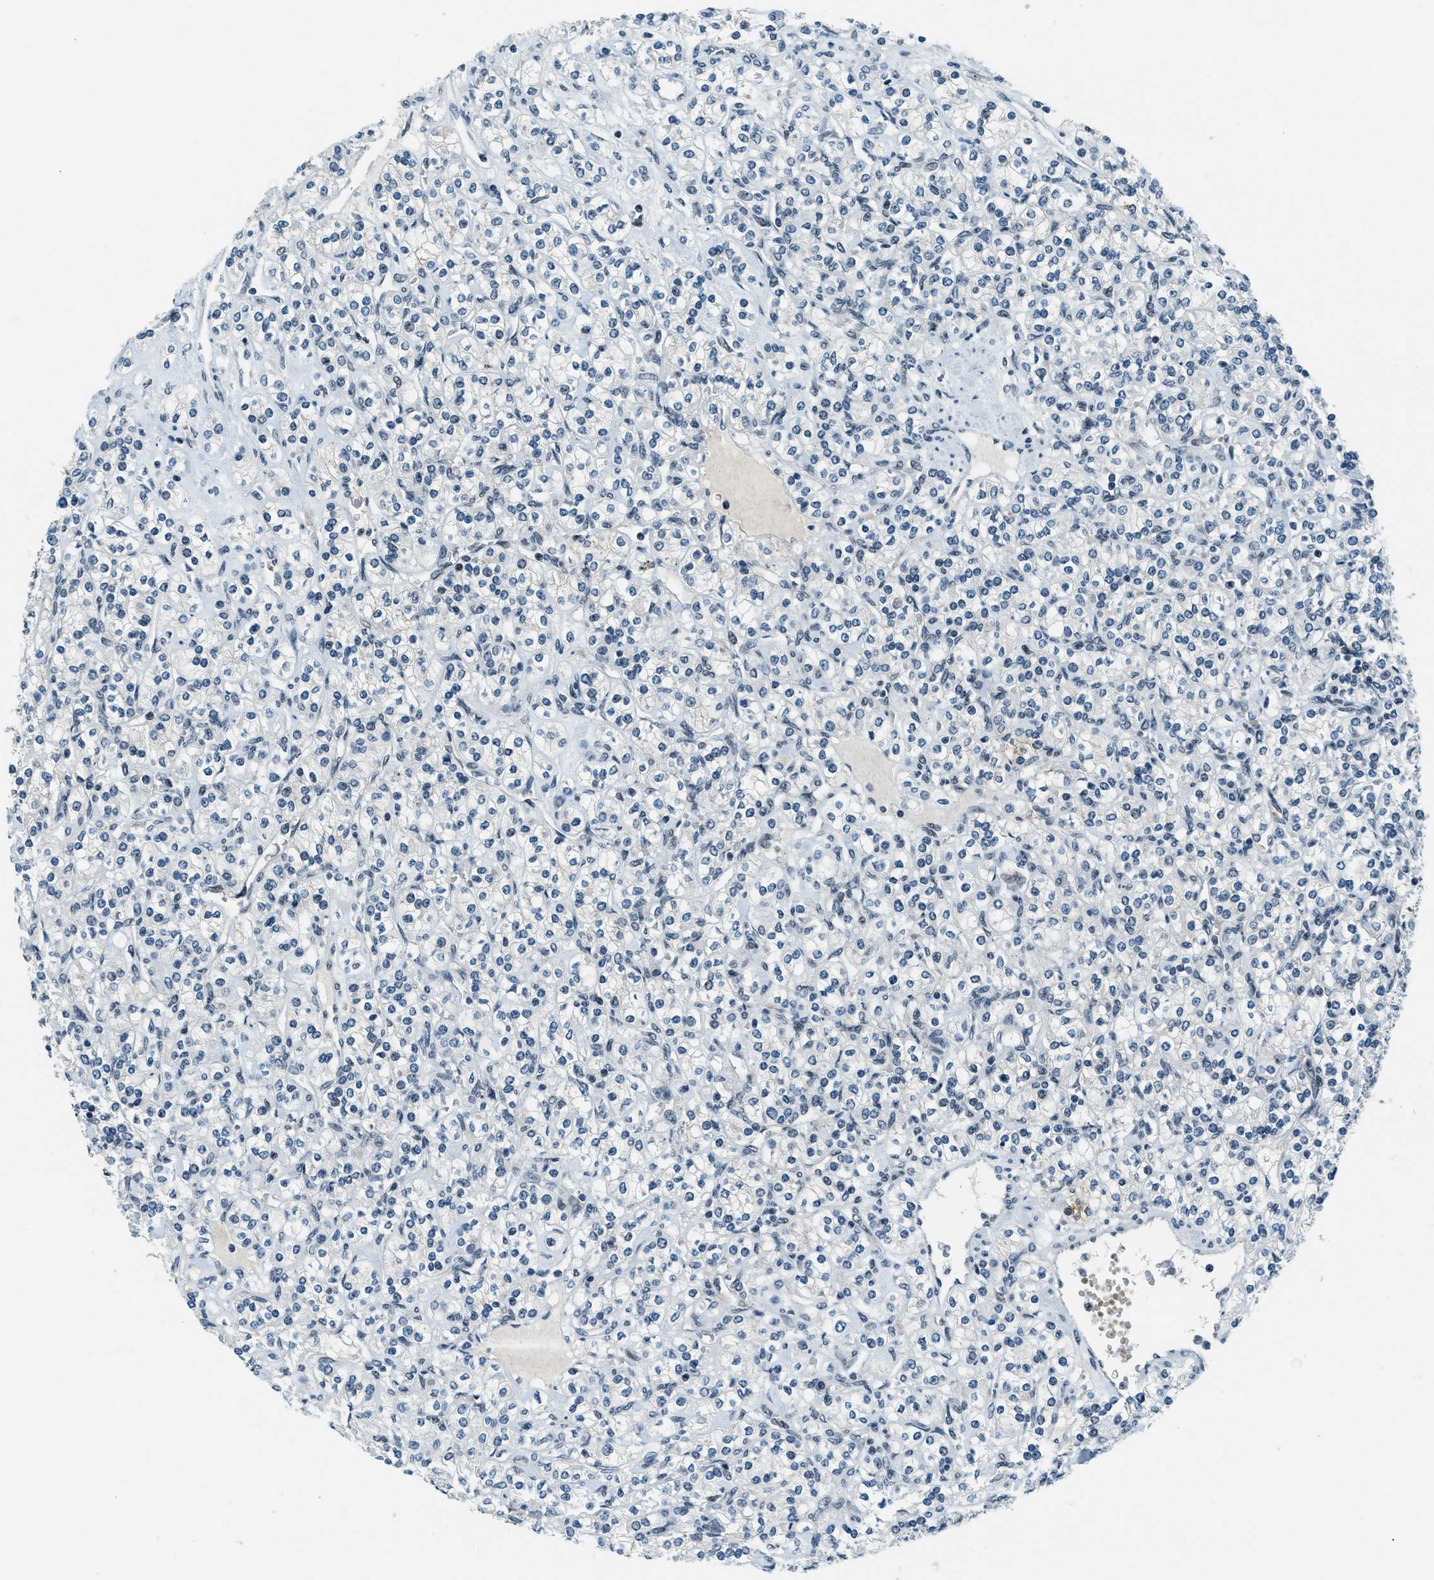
{"staining": {"intensity": "negative", "quantity": "none", "location": "none"}, "tissue": "renal cancer", "cell_type": "Tumor cells", "image_type": "cancer", "snomed": [{"axis": "morphology", "description": "Adenocarcinoma, NOS"}, {"axis": "topography", "description": "Kidney"}], "caption": "An immunohistochemistry image of renal cancer is shown. There is no staining in tumor cells of renal cancer. (Brightfield microscopy of DAB (3,3'-diaminobenzidine) immunohistochemistry (IHC) at high magnification).", "gene": "KLF6", "patient": {"sex": "male", "age": 77}}